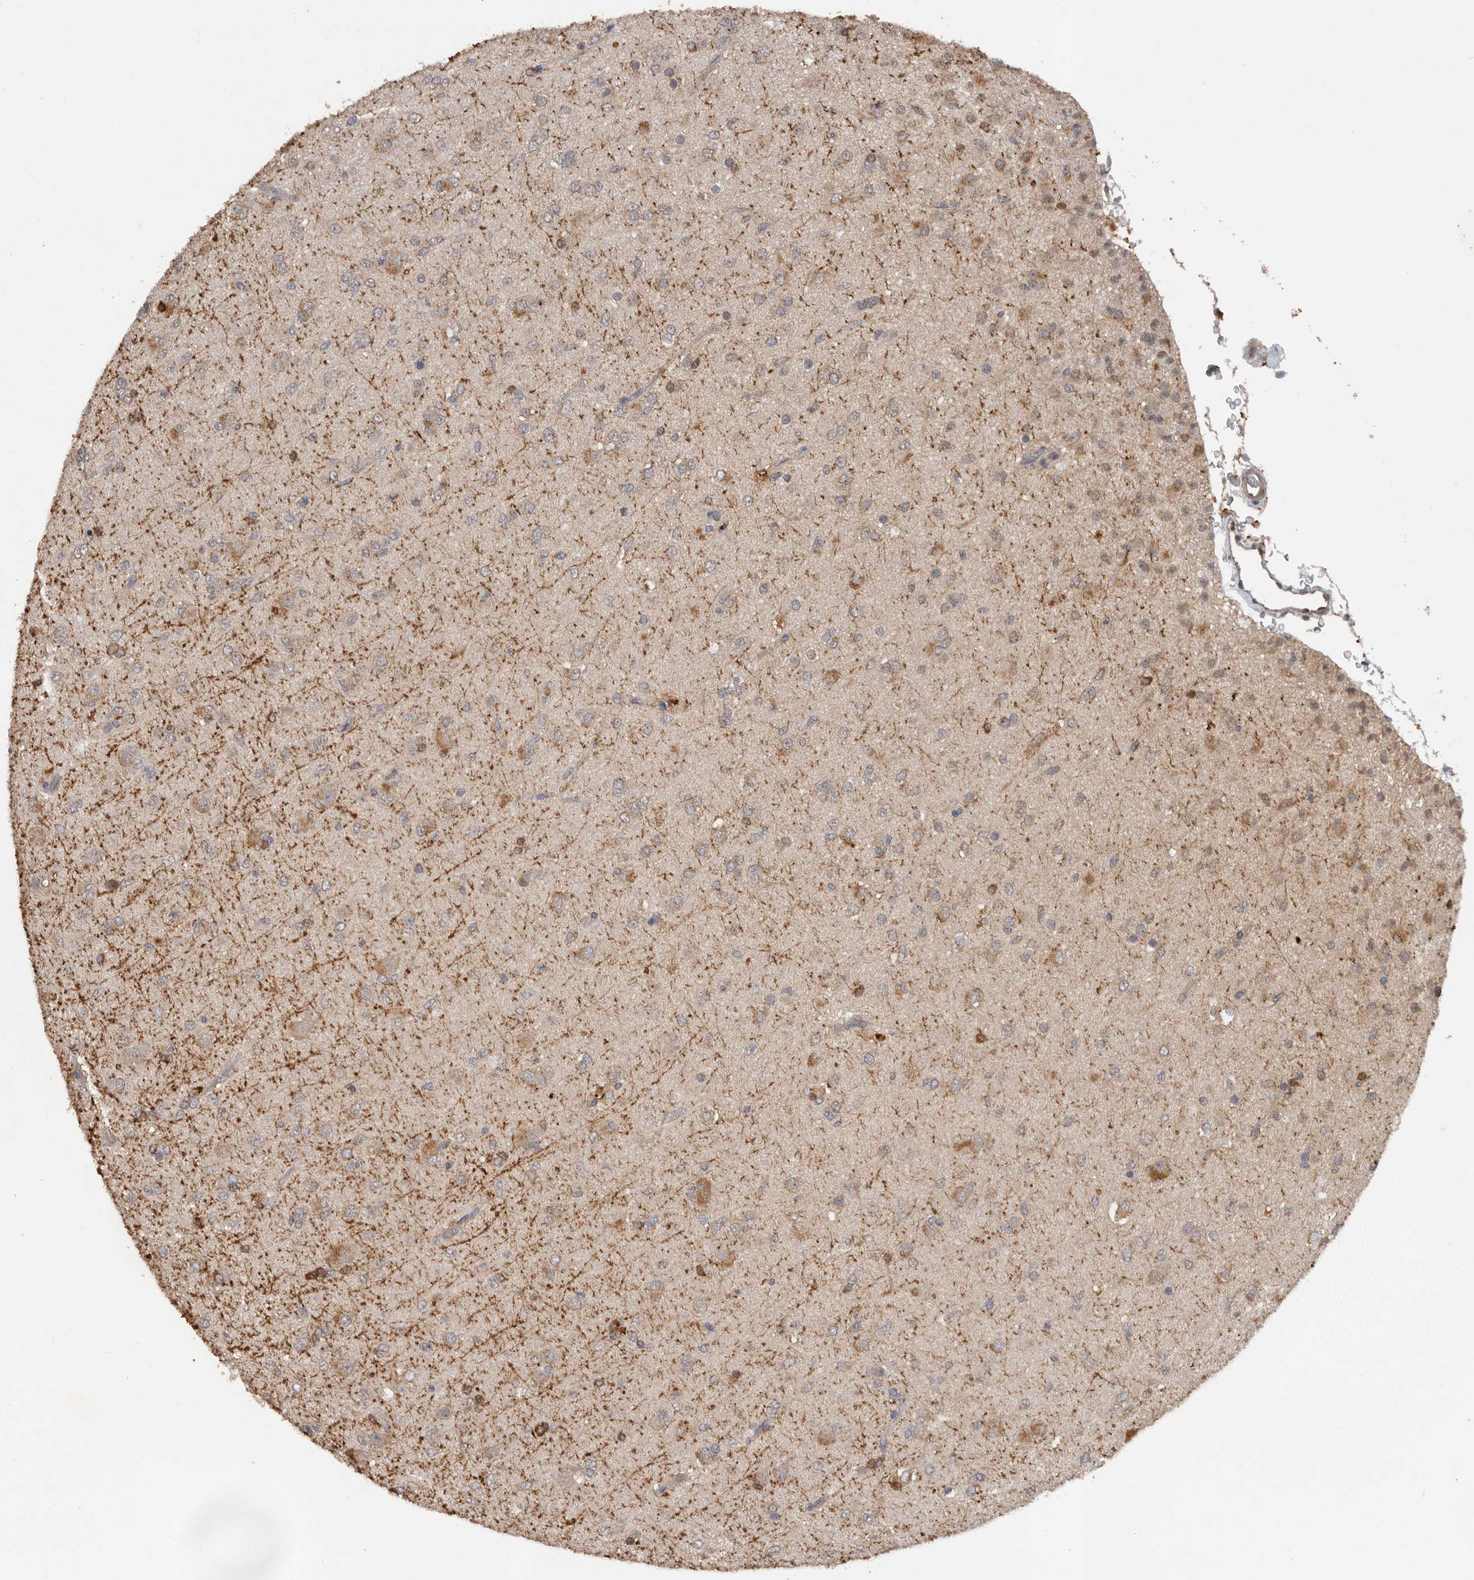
{"staining": {"intensity": "moderate", "quantity": "<25%", "location": "cytoplasmic/membranous"}, "tissue": "glioma", "cell_type": "Tumor cells", "image_type": "cancer", "snomed": [{"axis": "morphology", "description": "Glioma, malignant, Low grade"}, {"axis": "topography", "description": "Brain"}], "caption": "Immunohistochemistry histopathology image of human low-grade glioma (malignant) stained for a protein (brown), which demonstrates low levels of moderate cytoplasmic/membranous staining in about <25% of tumor cells.", "gene": "MTF1", "patient": {"sex": "male", "age": 65}}